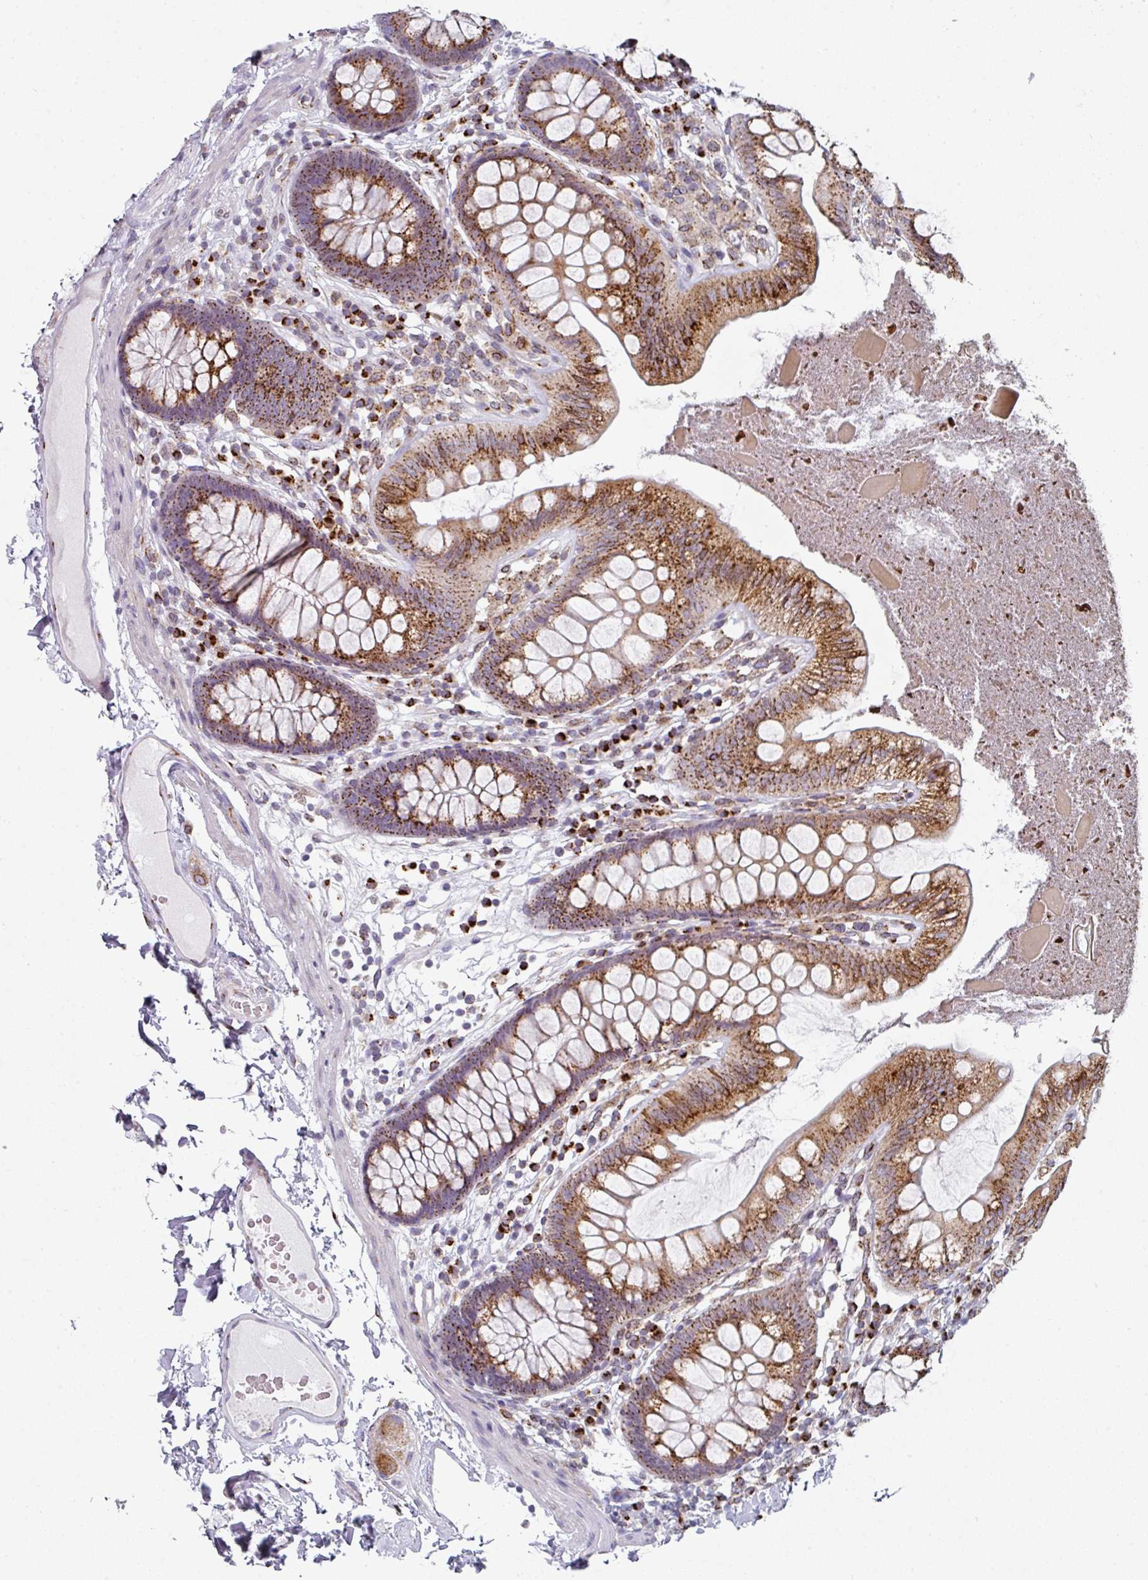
{"staining": {"intensity": "strong", "quantity": "<25%", "location": "cytoplasmic/membranous"}, "tissue": "colon", "cell_type": "Endothelial cells", "image_type": "normal", "snomed": [{"axis": "morphology", "description": "Normal tissue, NOS"}, {"axis": "topography", "description": "Colon"}], "caption": "Brown immunohistochemical staining in unremarkable human colon demonstrates strong cytoplasmic/membranous positivity in approximately <25% of endothelial cells.", "gene": "CCDC85B", "patient": {"sex": "male", "age": 84}}